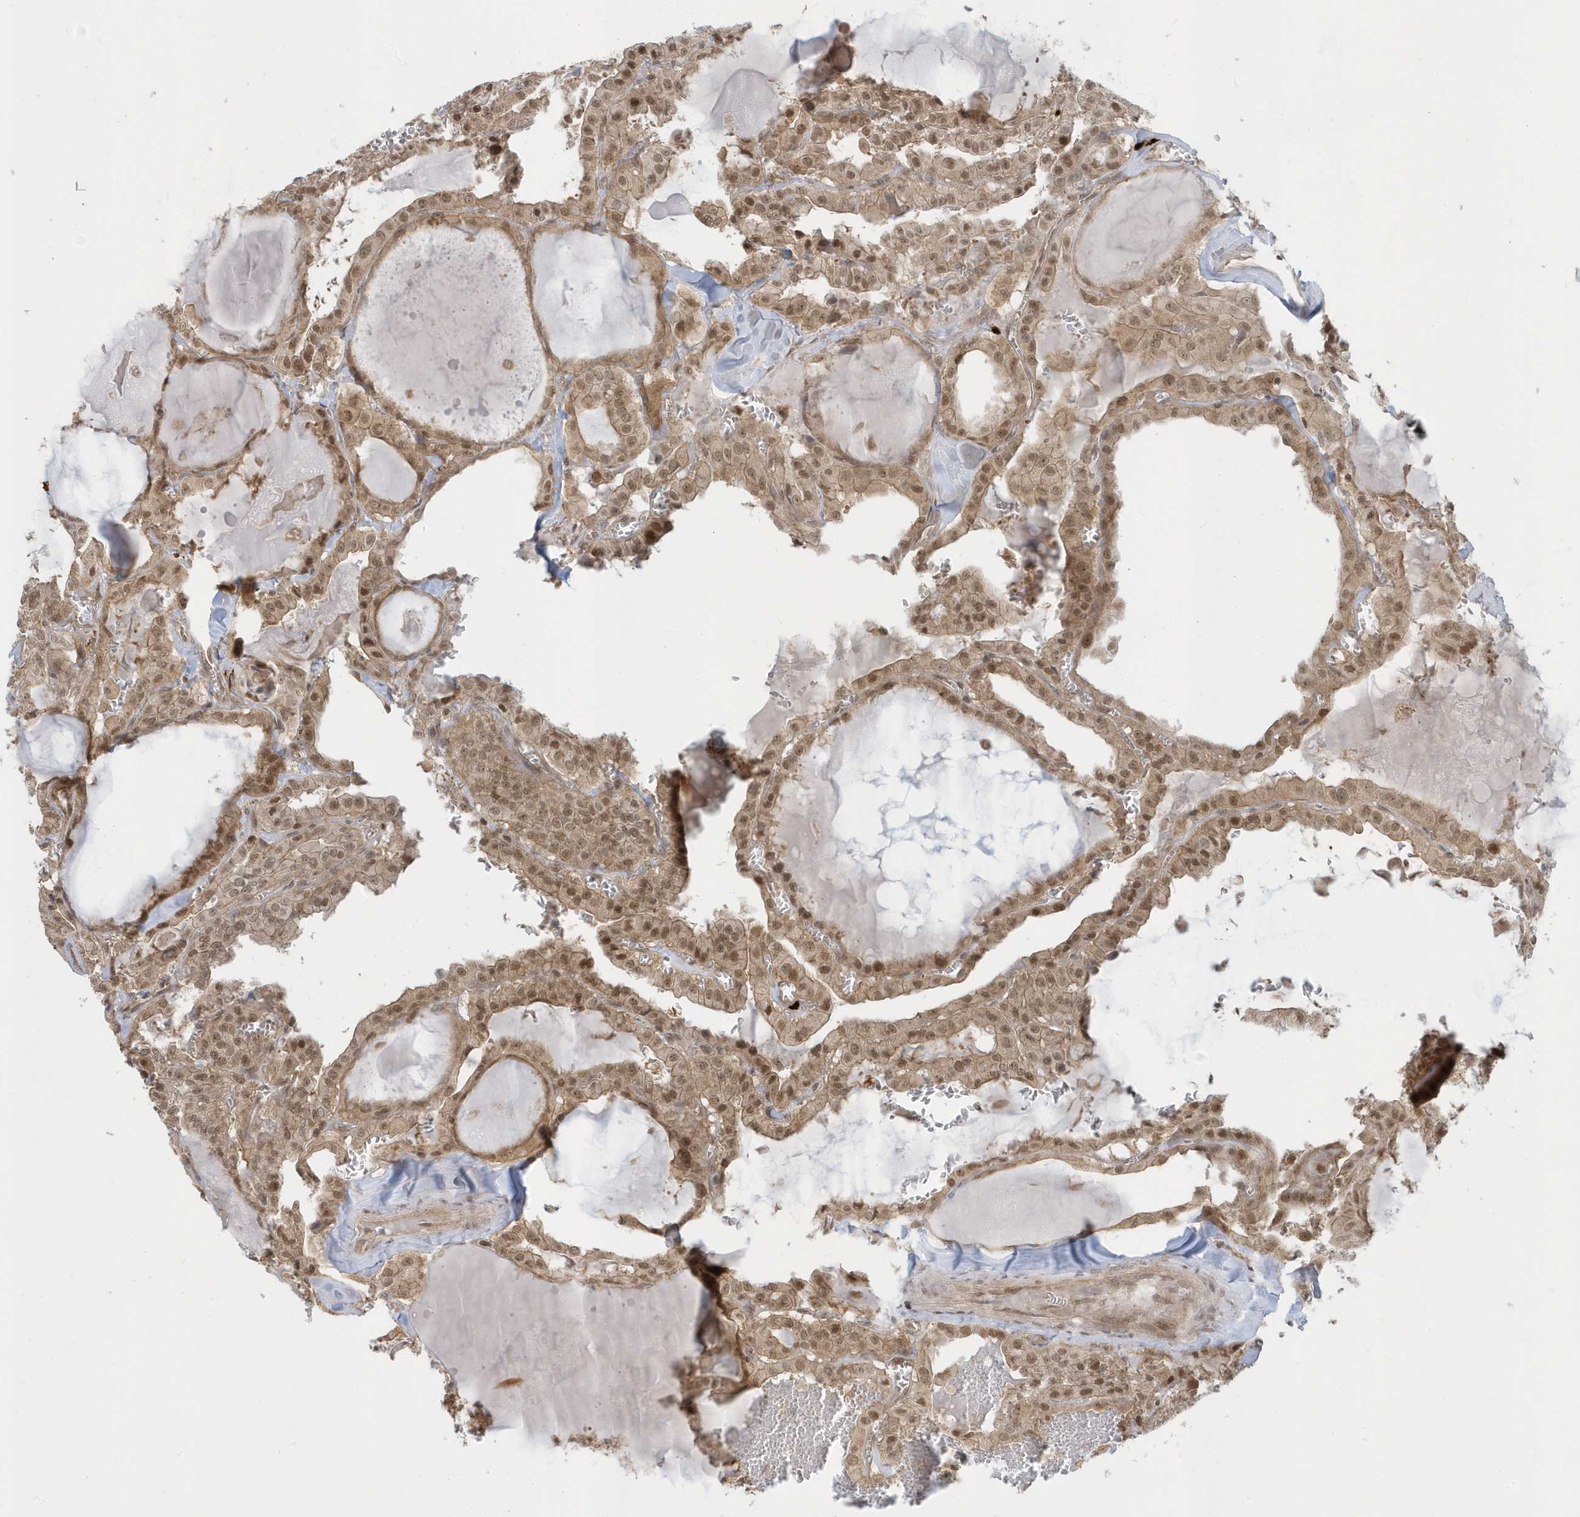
{"staining": {"intensity": "moderate", "quantity": ">75%", "location": "cytoplasmic/membranous,nuclear"}, "tissue": "thyroid cancer", "cell_type": "Tumor cells", "image_type": "cancer", "snomed": [{"axis": "morphology", "description": "Papillary adenocarcinoma, NOS"}, {"axis": "topography", "description": "Thyroid gland"}], "caption": "This histopathology image demonstrates immunohistochemistry staining of thyroid cancer, with medium moderate cytoplasmic/membranous and nuclear expression in about >75% of tumor cells.", "gene": "PPP1R7", "patient": {"sex": "male", "age": 52}}